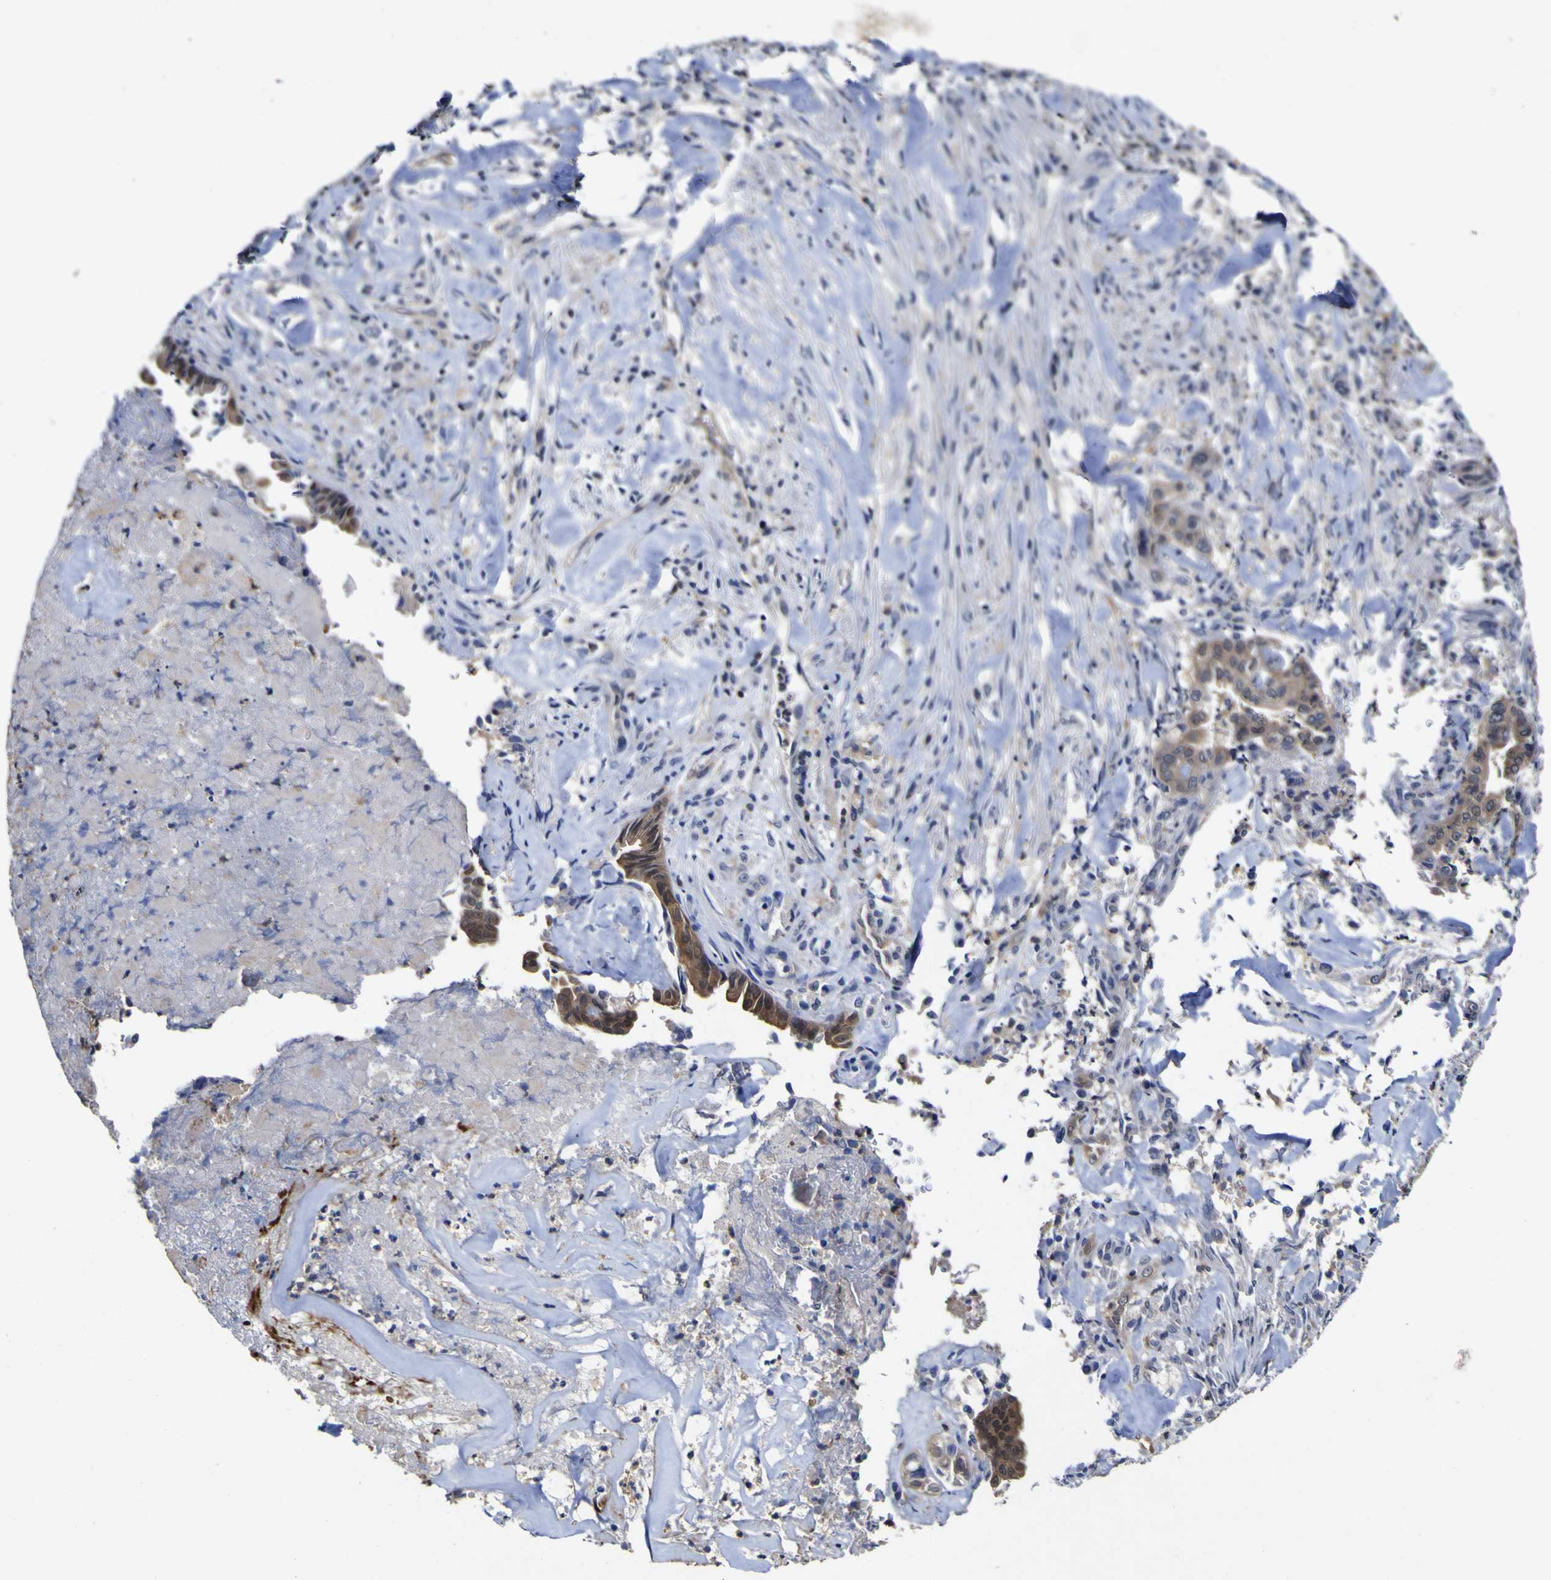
{"staining": {"intensity": "moderate", "quantity": ">75%", "location": "cytoplasmic/membranous"}, "tissue": "liver cancer", "cell_type": "Tumor cells", "image_type": "cancer", "snomed": [{"axis": "morphology", "description": "Cholangiocarcinoma"}, {"axis": "topography", "description": "Liver"}], "caption": "Human cholangiocarcinoma (liver) stained with a brown dye reveals moderate cytoplasmic/membranous positive positivity in about >75% of tumor cells.", "gene": "CASP6", "patient": {"sex": "female", "age": 67}}